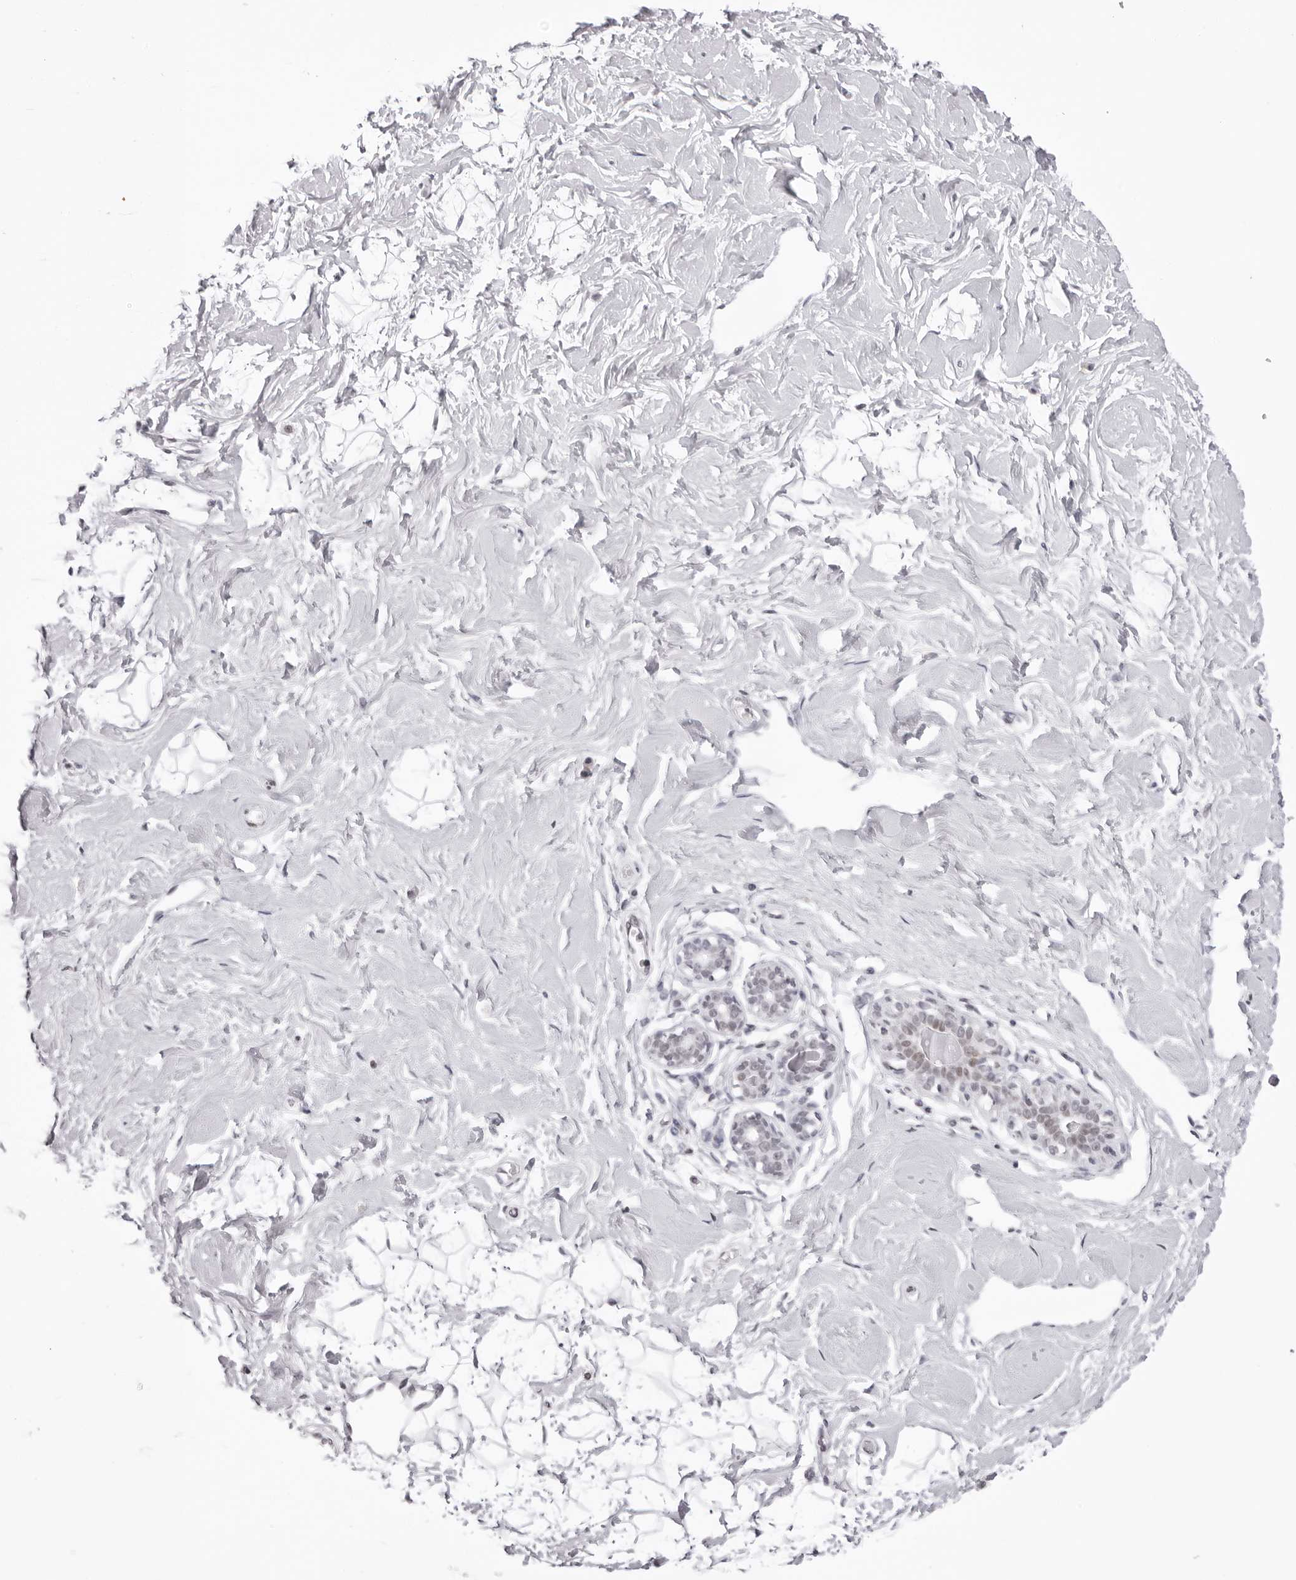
{"staining": {"intensity": "negative", "quantity": "none", "location": "none"}, "tissue": "breast", "cell_type": "Adipocytes", "image_type": "normal", "snomed": [{"axis": "morphology", "description": "Normal tissue, NOS"}, {"axis": "morphology", "description": "Adenoma, NOS"}, {"axis": "topography", "description": "Breast"}], "caption": "Immunohistochemistry micrograph of benign breast stained for a protein (brown), which reveals no staining in adipocytes. (DAB (3,3'-diaminobenzidine) immunohistochemistry (IHC), high magnification).", "gene": "MAFK", "patient": {"sex": "female", "age": 23}}